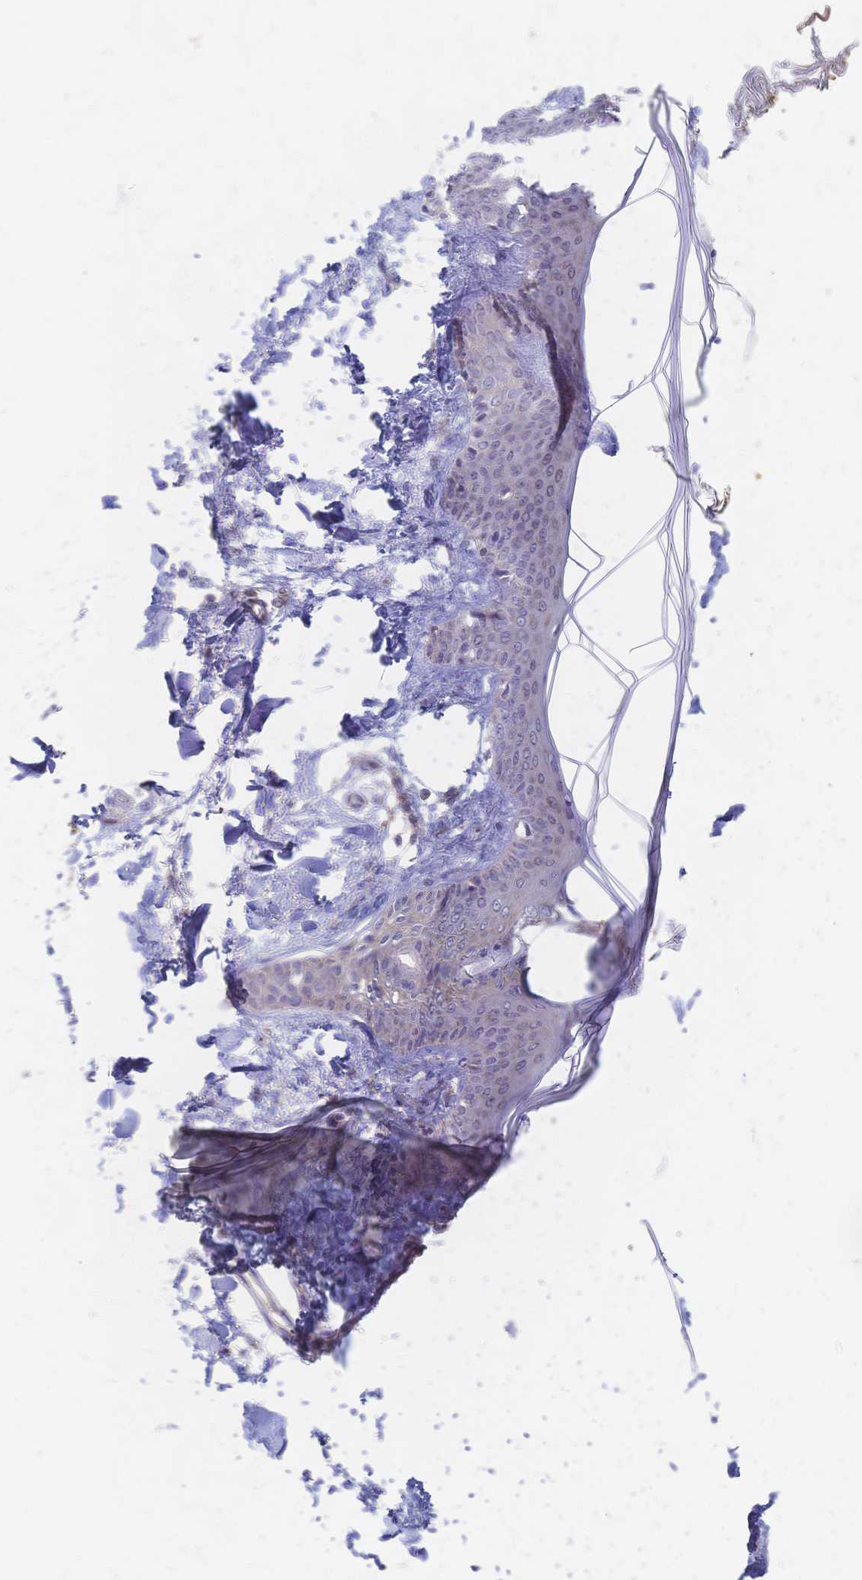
{"staining": {"intensity": "moderate", "quantity": "25%-75%", "location": "cytoplasmic/membranous"}, "tissue": "skin", "cell_type": "Fibroblasts", "image_type": "normal", "snomed": [{"axis": "morphology", "description": "Normal tissue, NOS"}, {"axis": "topography", "description": "Skin"}], "caption": "Moderate cytoplasmic/membranous protein staining is seen in approximately 25%-75% of fibroblasts in skin.", "gene": "CYB5A", "patient": {"sex": "female", "age": 34}}